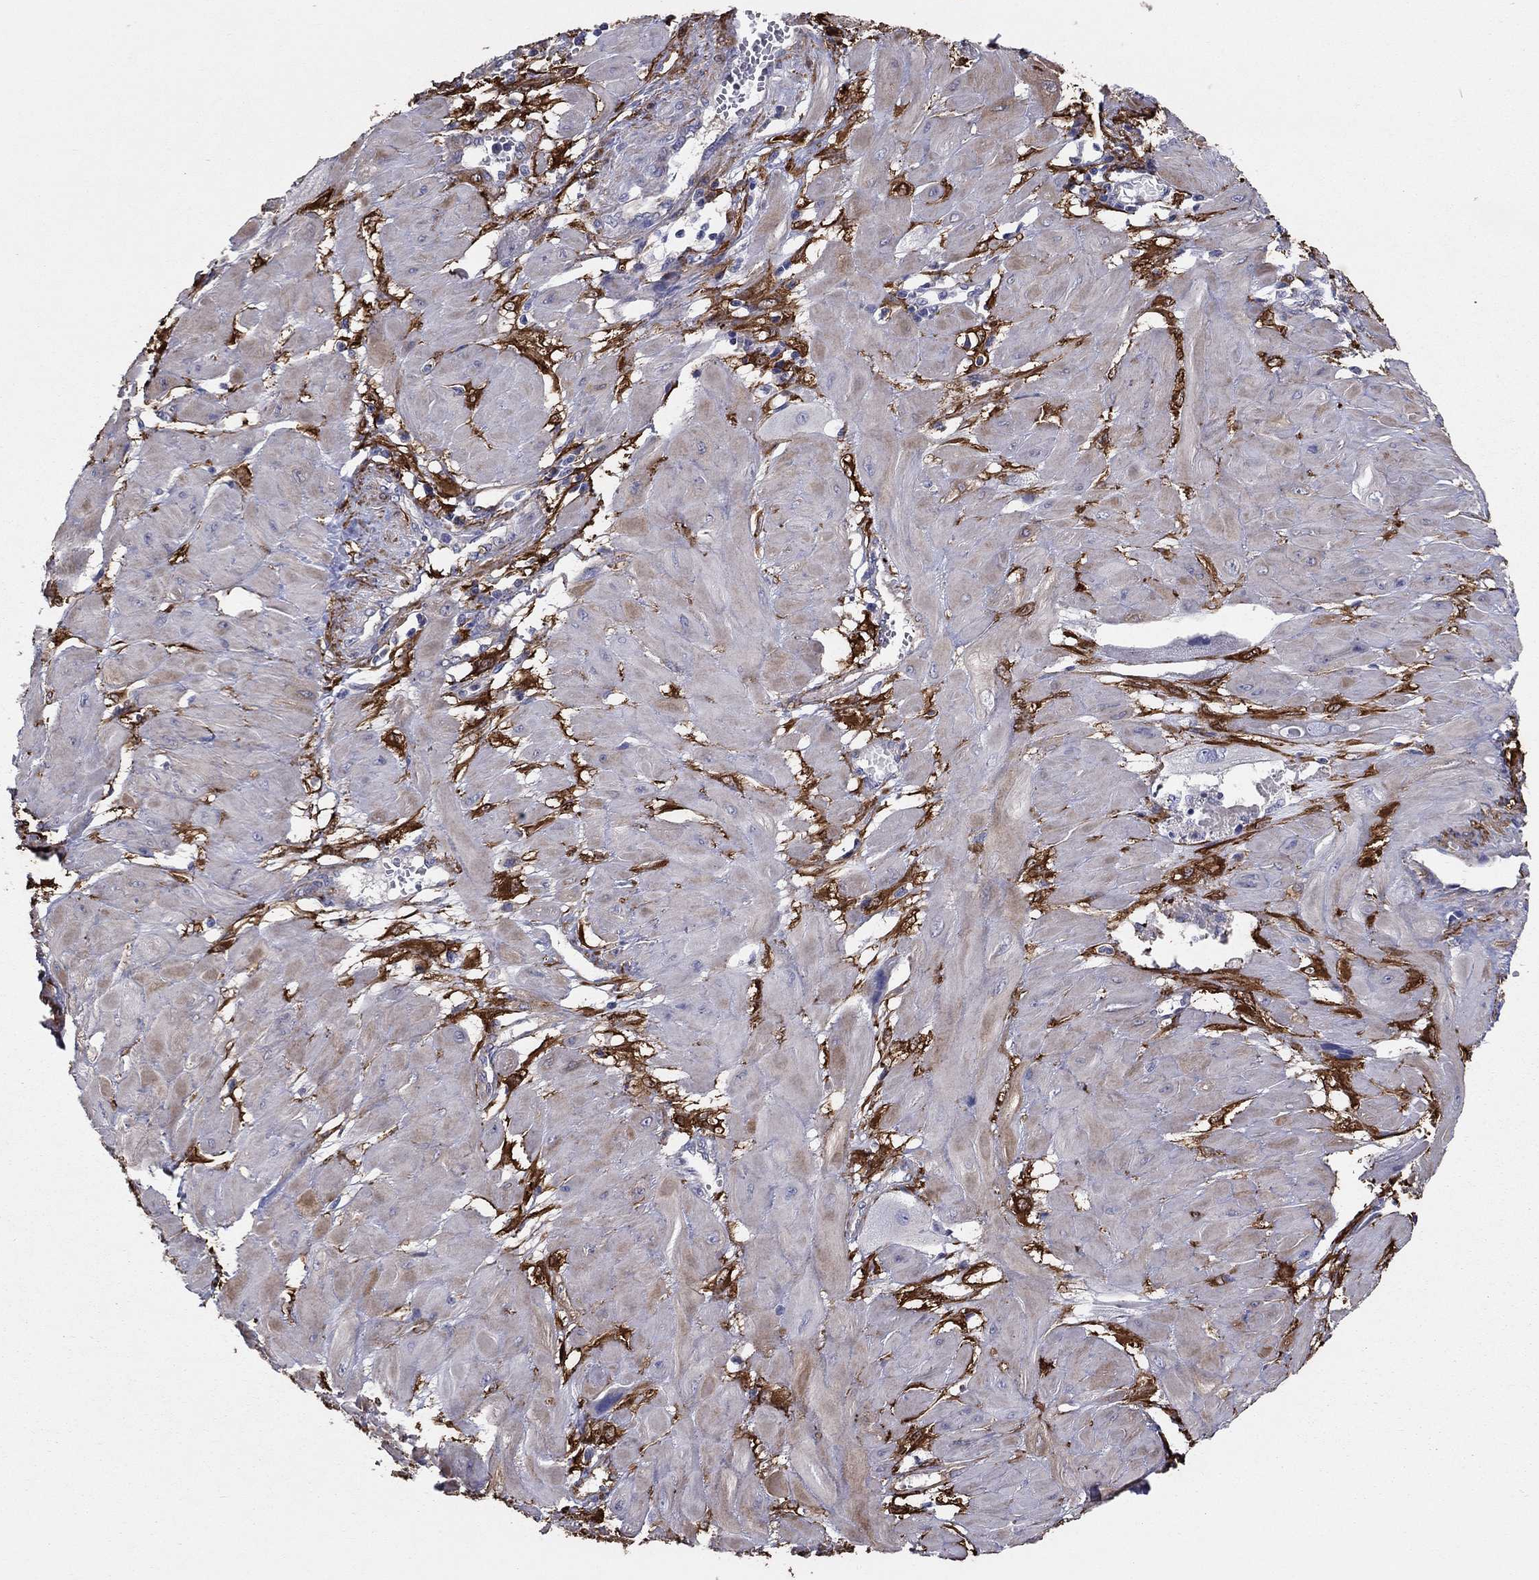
{"staining": {"intensity": "negative", "quantity": "none", "location": "none"}, "tissue": "cervical cancer", "cell_type": "Tumor cells", "image_type": "cancer", "snomed": [{"axis": "morphology", "description": "Squamous cell carcinoma, NOS"}, {"axis": "topography", "description": "Cervix"}], "caption": "This is an immunohistochemistry (IHC) photomicrograph of human cervical squamous cell carcinoma. There is no positivity in tumor cells.", "gene": "EMP2", "patient": {"sex": "female", "age": 34}}